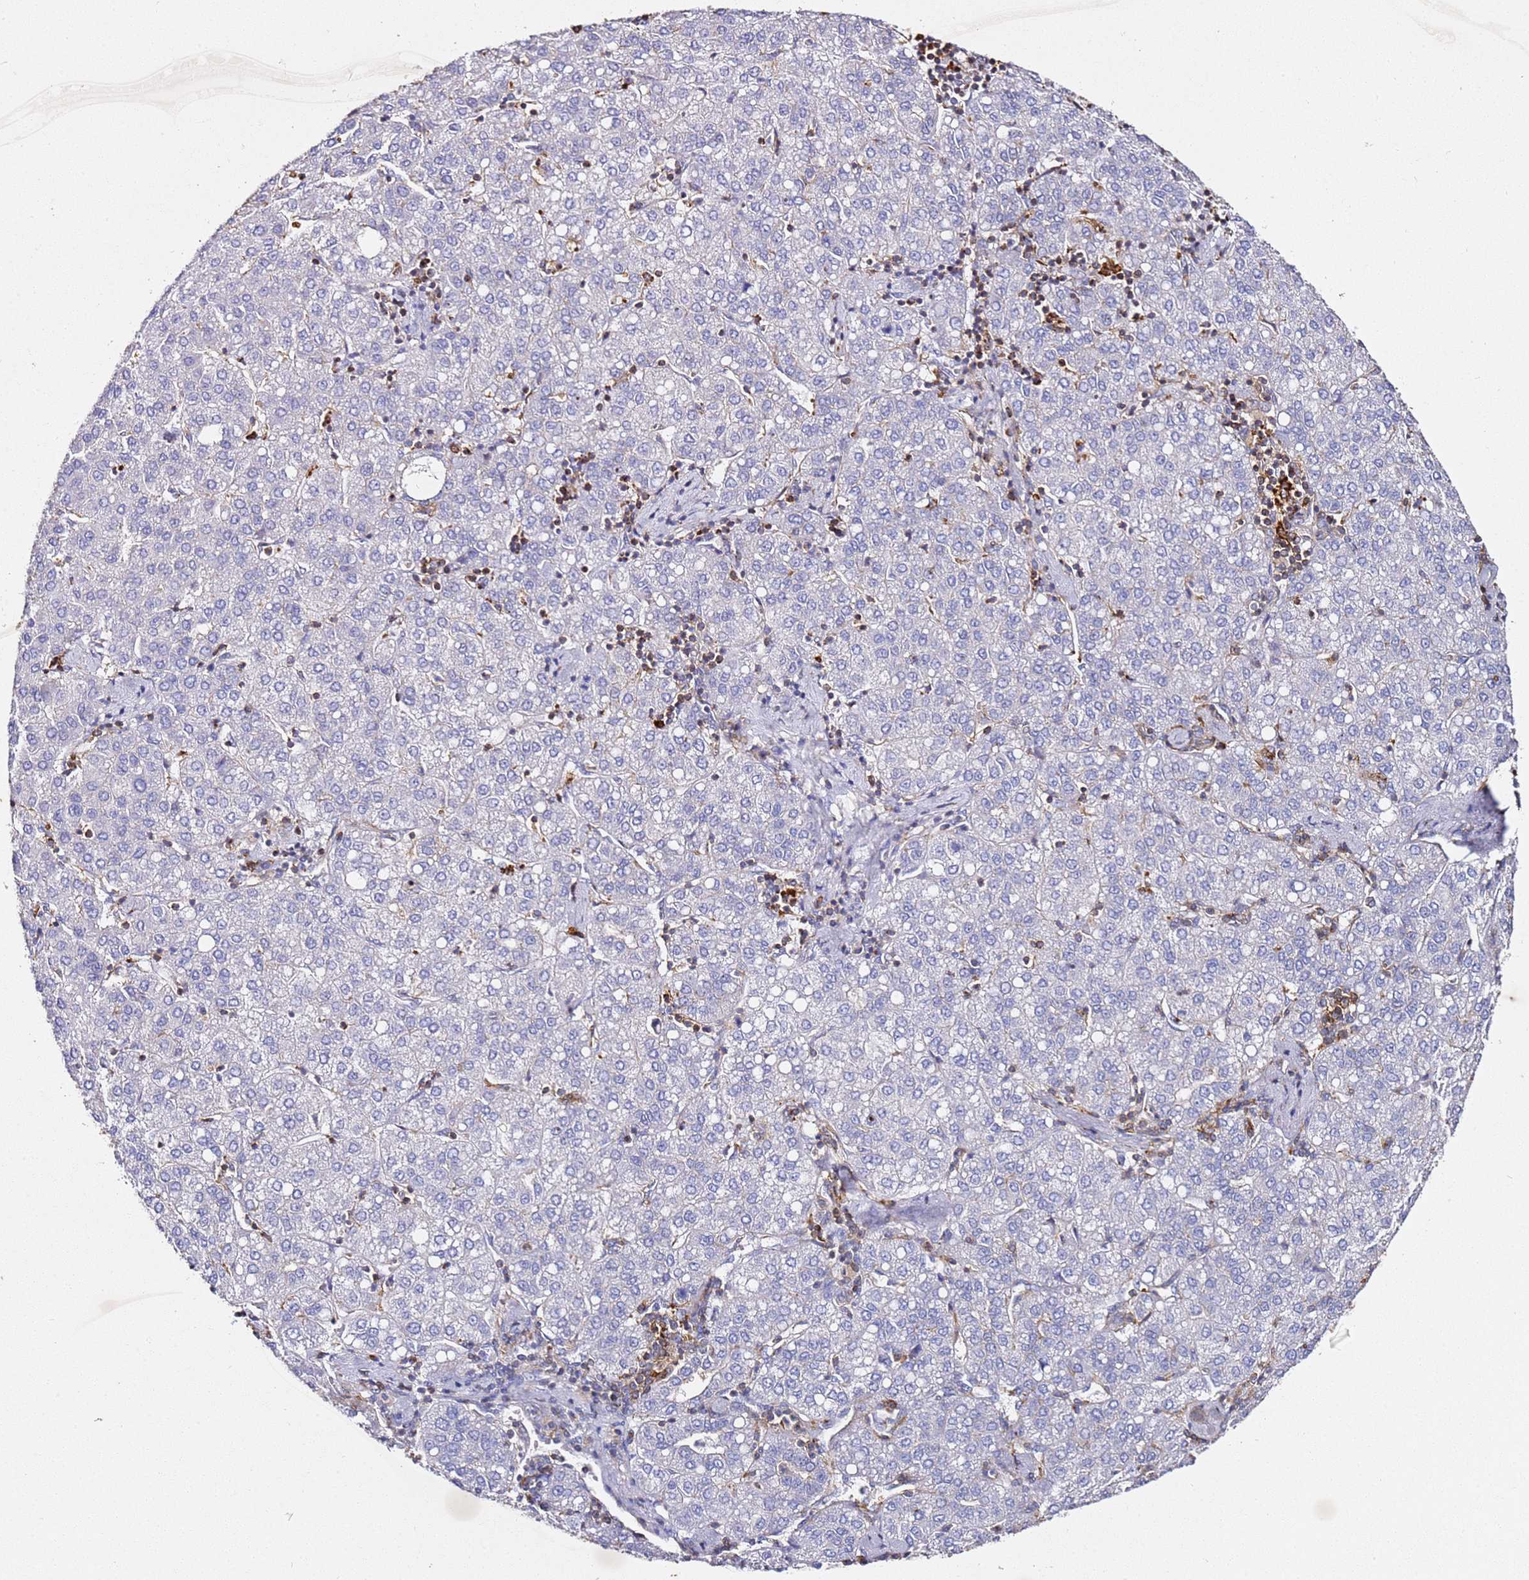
{"staining": {"intensity": "negative", "quantity": "none", "location": "none"}, "tissue": "liver cancer", "cell_type": "Tumor cells", "image_type": "cancer", "snomed": [{"axis": "morphology", "description": "Carcinoma, Hepatocellular, NOS"}, {"axis": "topography", "description": "Liver"}], "caption": "Immunohistochemical staining of liver cancer shows no significant expression in tumor cells.", "gene": "ZNF671", "patient": {"sex": "male", "age": 65}}